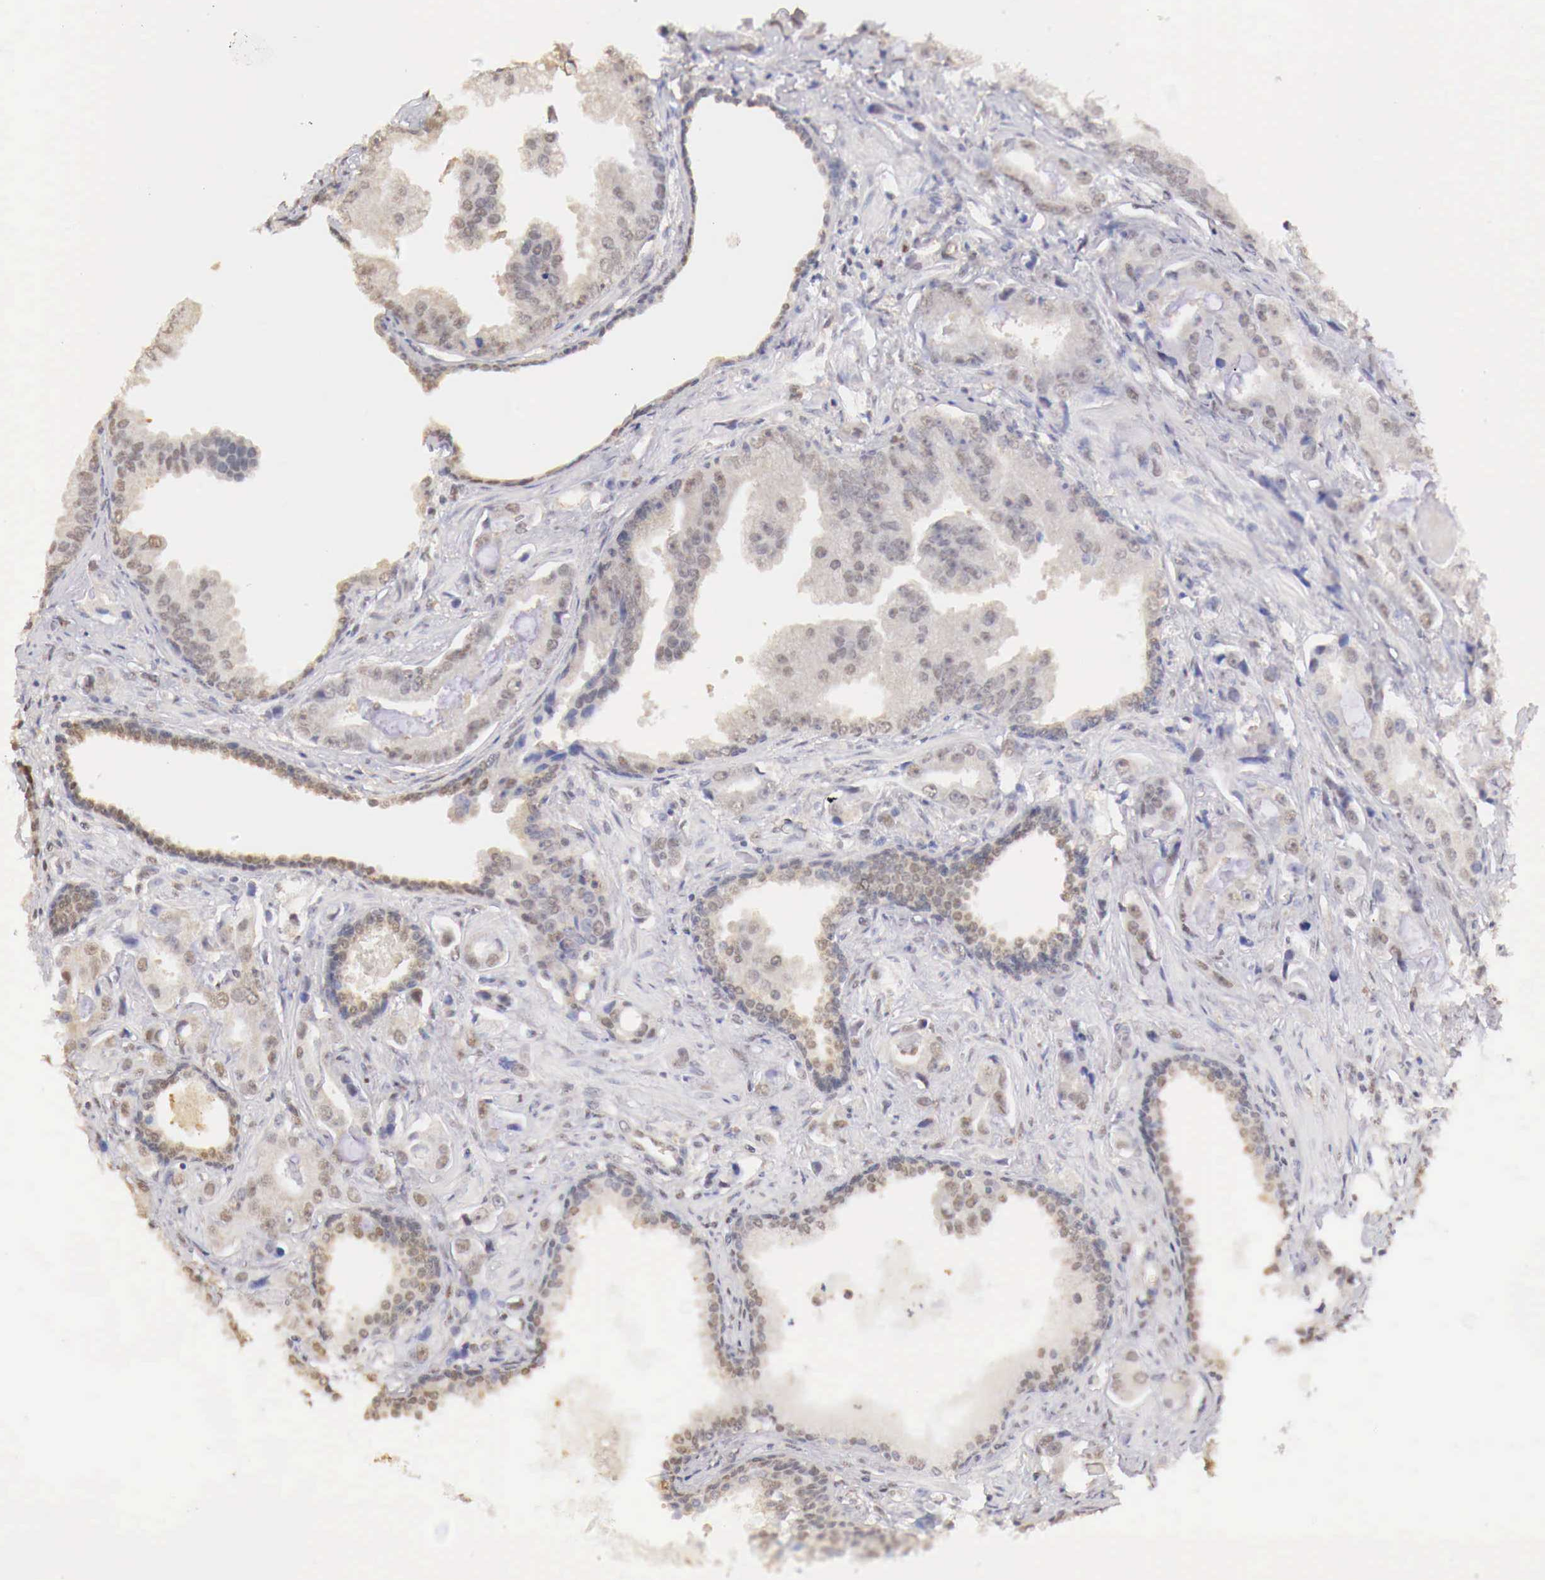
{"staining": {"intensity": "weak", "quantity": "25%-75%", "location": "cytoplasmic/membranous,nuclear"}, "tissue": "prostate cancer", "cell_type": "Tumor cells", "image_type": "cancer", "snomed": [{"axis": "morphology", "description": "Adenocarcinoma, Low grade"}, {"axis": "topography", "description": "Prostate"}], "caption": "A high-resolution histopathology image shows immunohistochemistry (IHC) staining of prostate adenocarcinoma (low-grade), which demonstrates weak cytoplasmic/membranous and nuclear positivity in about 25%-75% of tumor cells.", "gene": "UBA1", "patient": {"sex": "male", "age": 65}}